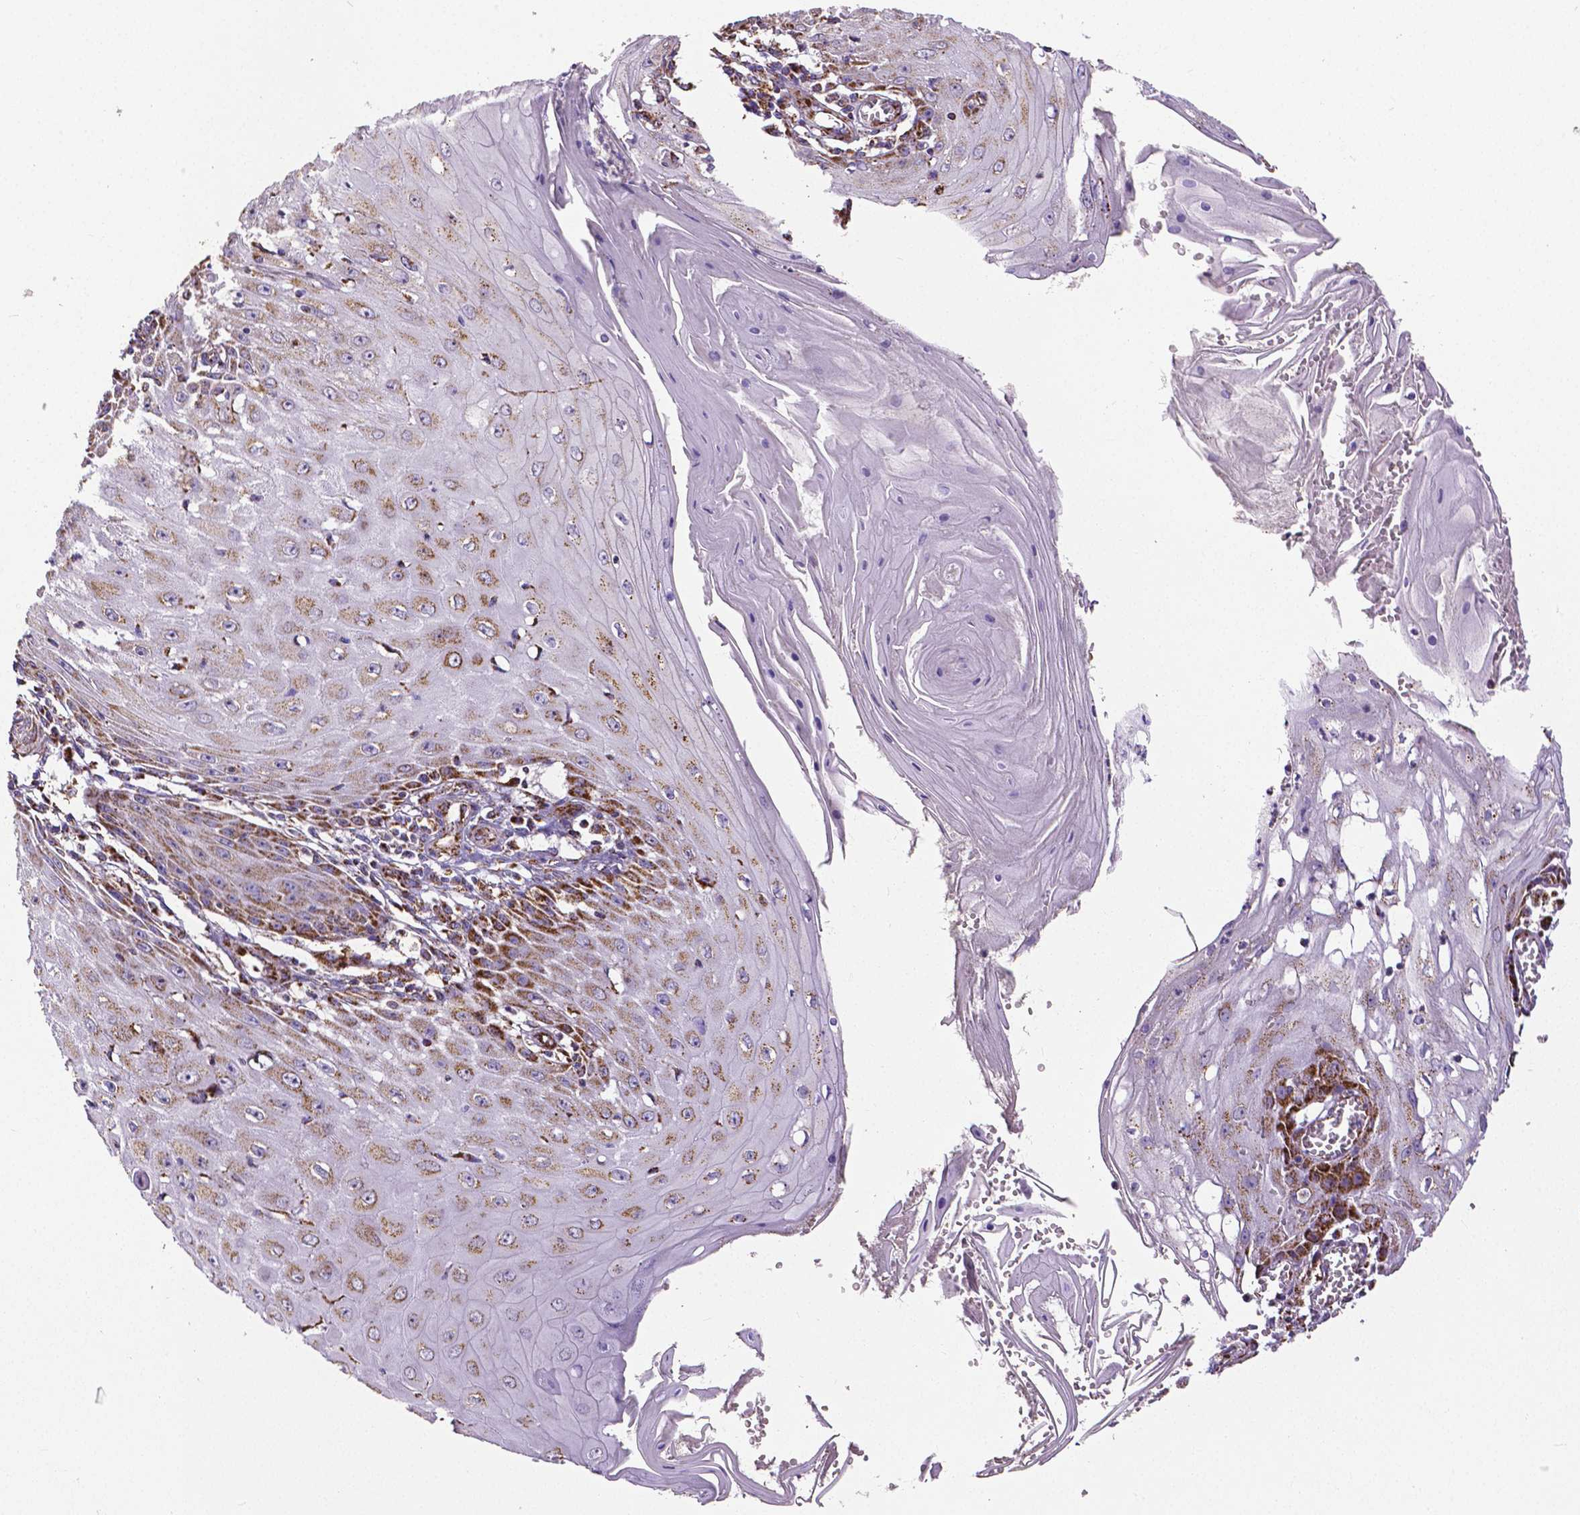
{"staining": {"intensity": "moderate", "quantity": ">75%", "location": "cytoplasmic/membranous"}, "tissue": "skin cancer", "cell_type": "Tumor cells", "image_type": "cancer", "snomed": [{"axis": "morphology", "description": "Squamous cell carcinoma, NOS"}, {"axis": "topography", "description": "Skin"}], "caption": "Protein staining displays moderate cytoplasmic/membranous expression in approximately >75% of tumor cells in skin cancer.", "gene": "MACC1", "patient": {"sex": "female", "age": 73}}